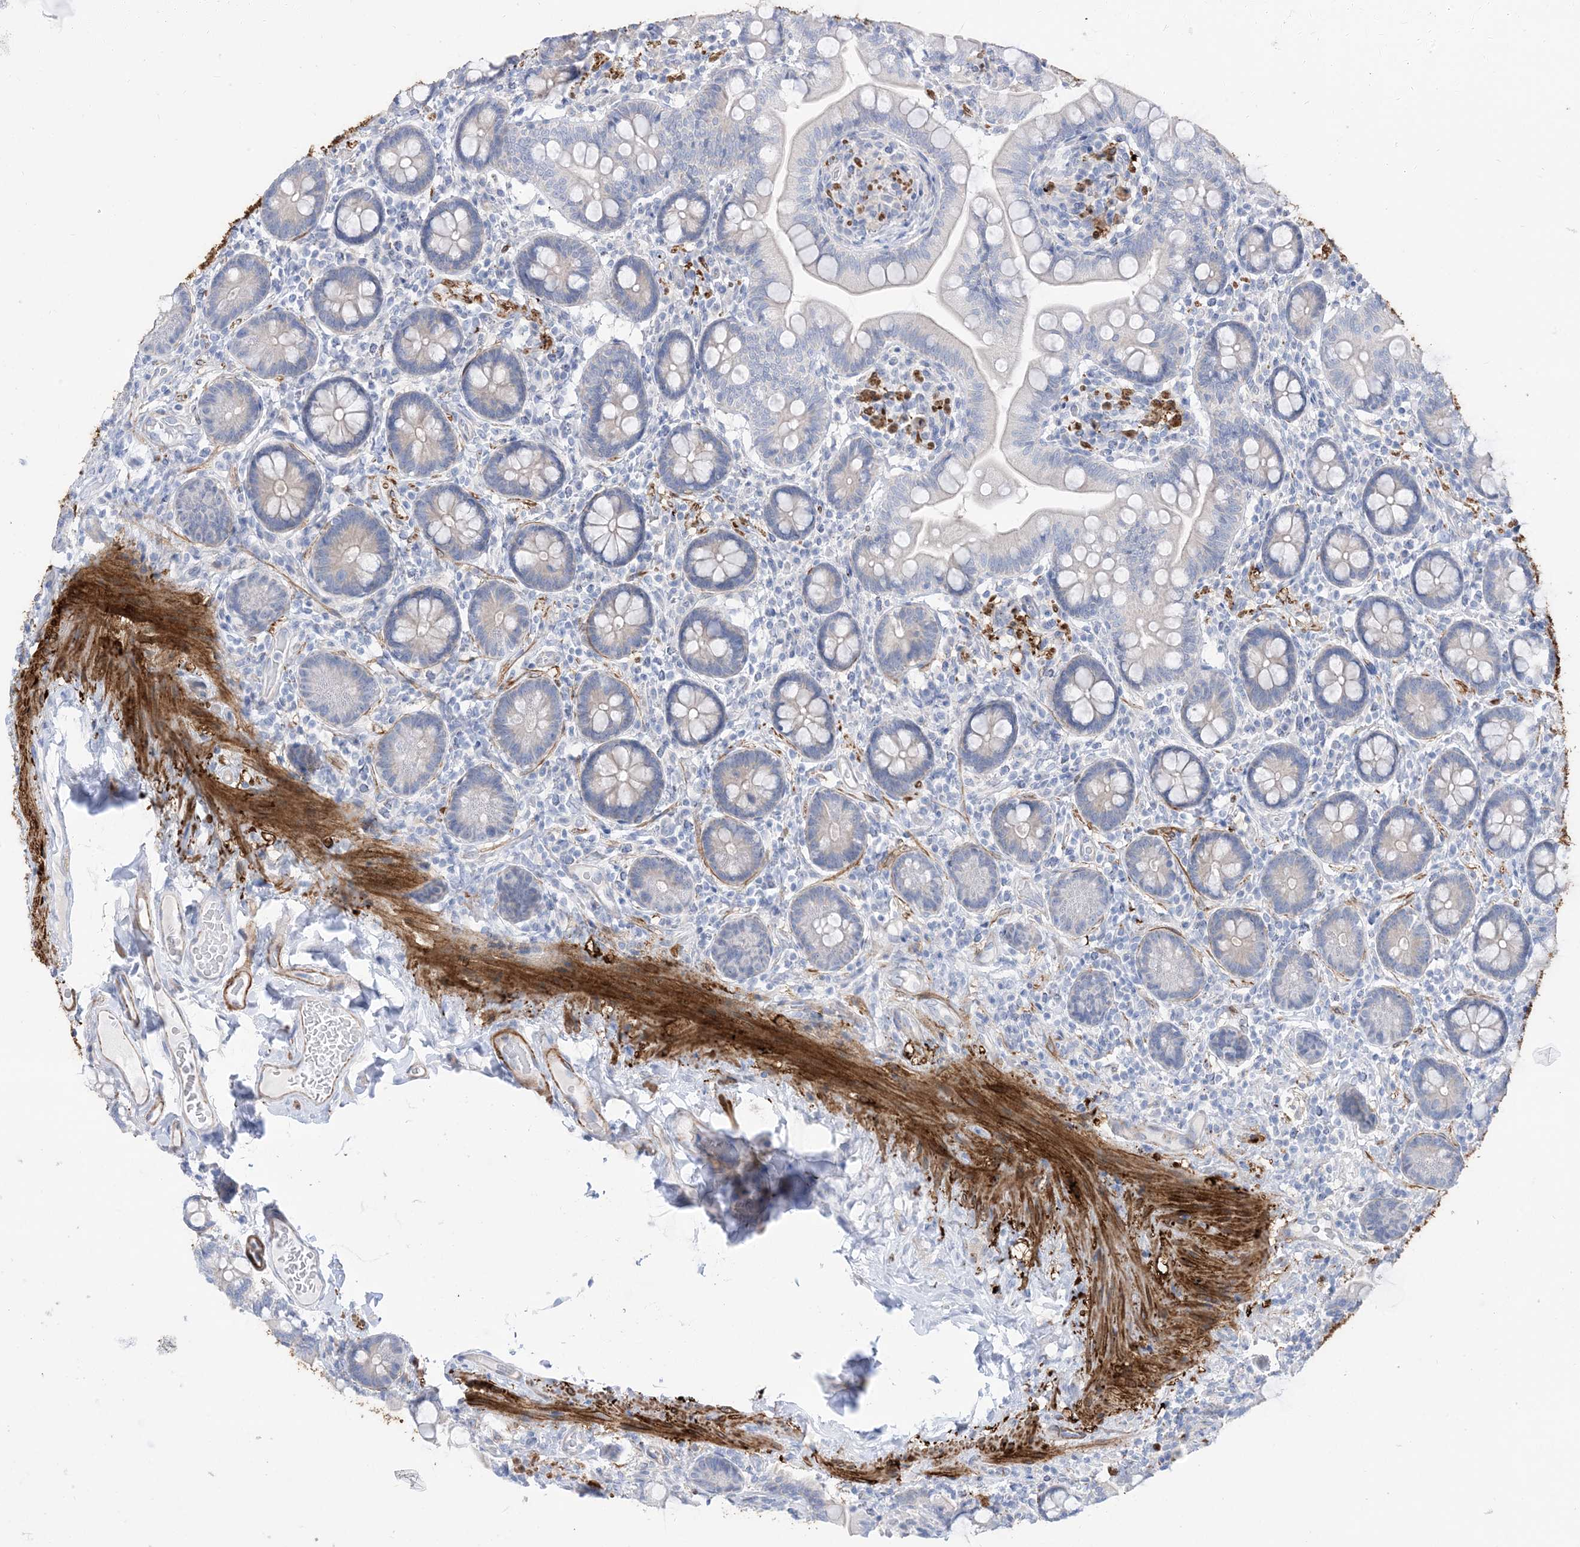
{"staining": {"intensity": "negative", "quantity": "none", "location": "none"}, "tissue": "small intestine", "cell_type": "Glandular cells", "image_type": "normal", "snomed": [{"axis": "morphology", "description": "Normal tissue, NOS"}, {"axis": "topography", "description": "Small intestine"}], "caption": "Glandular cells show no significant expression in benign small intestine. (DAB IHC, high magnification).", "gene": "MARS2", "patient": {"sex": "female", "age": 64}}